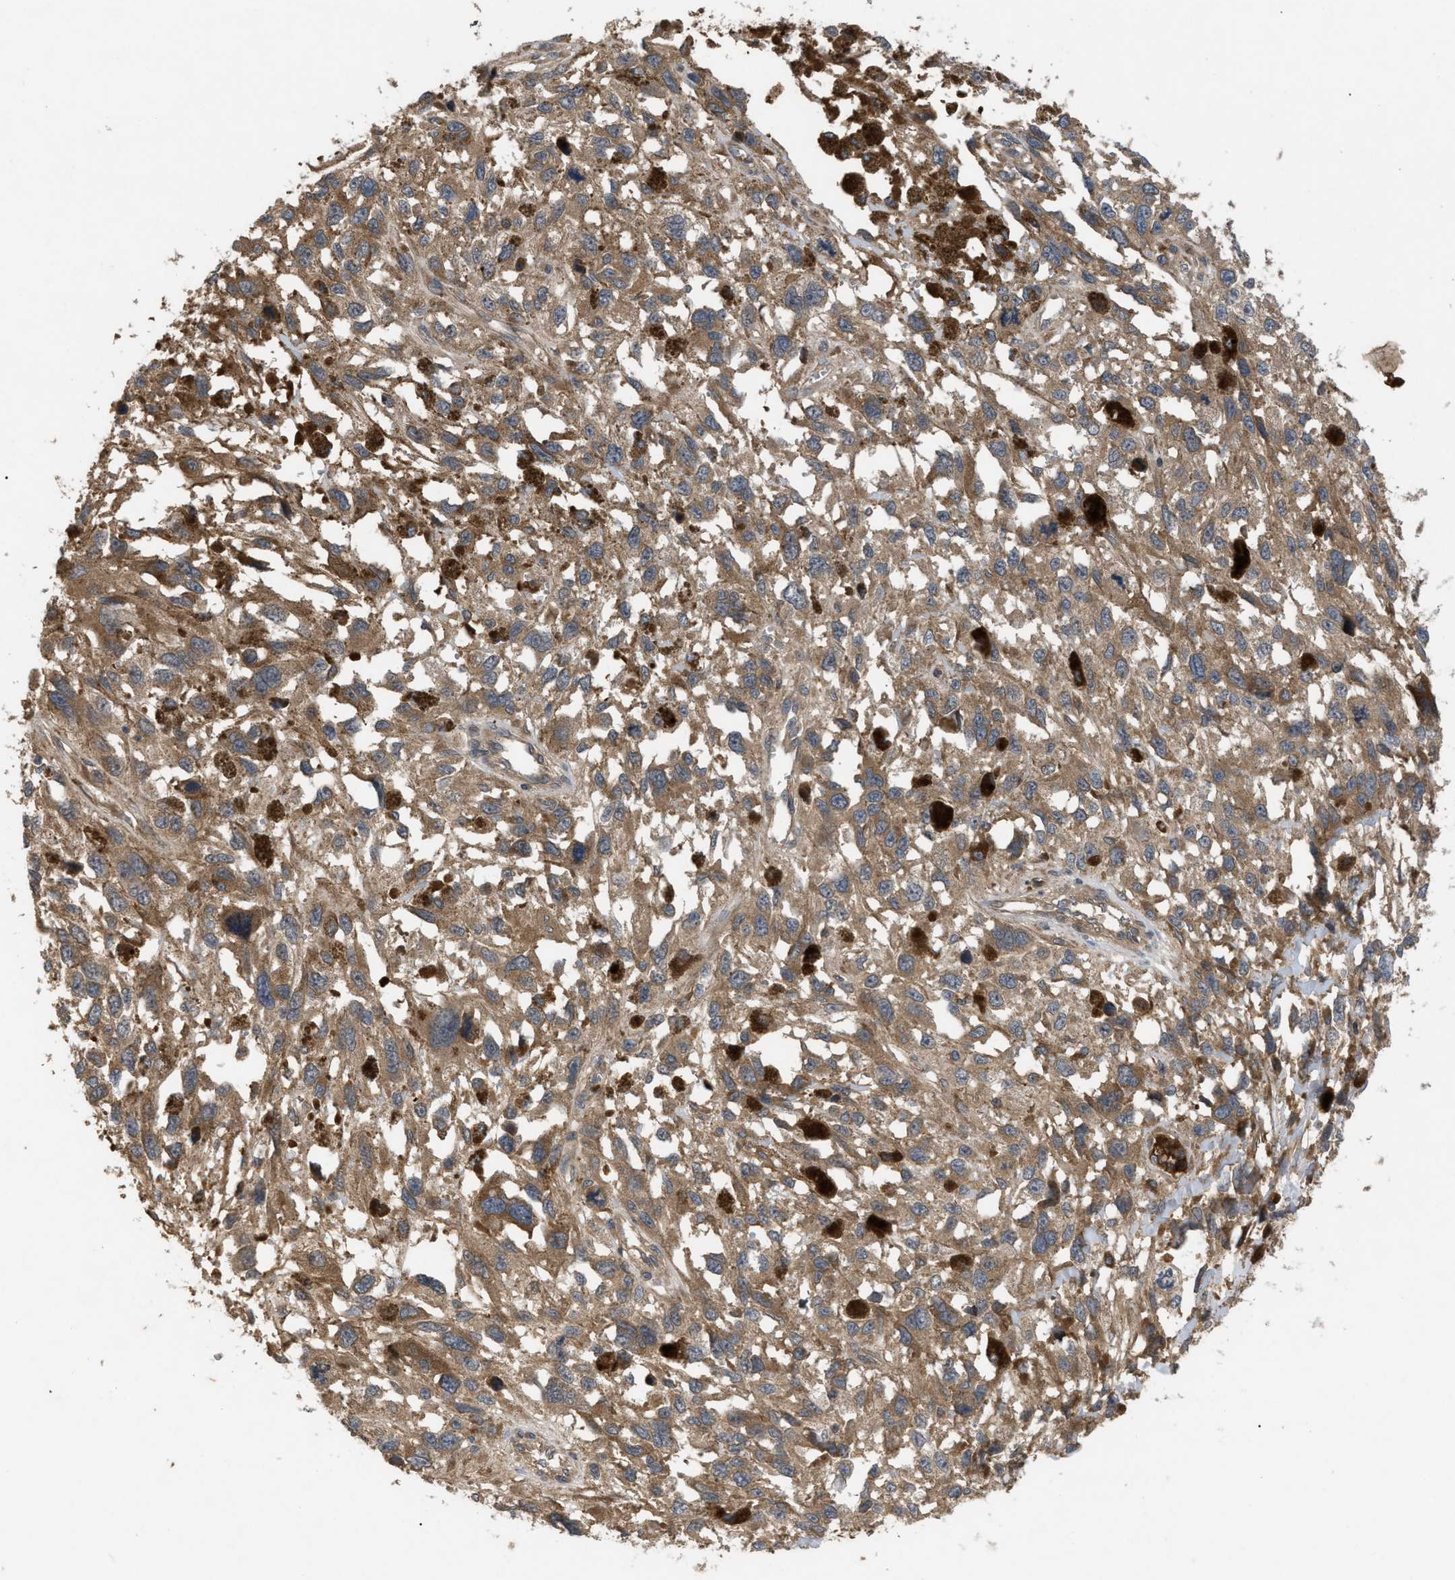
{"staining": {"intensity": "moderate", "quantity": ">75%", "location": "cytoplasmic/membranous"}, "tissue": "melanoma", "cell_type": "Tumor cells", "image_type": "cancer", "snomed": [{"axis": "morphology", "description": "Malignant melanoma, Metastatic site"}, {"axis": "topography", "description": "Lymph node"}], "caption": "IHC image of human malignant melanoma (metastatic site) stained for a protein (brown), which exhibits medium levels of moderate cytoplasmic/membranous expression in about >75% of tumor cells.", "gene": "RAB2A", "patient": {"sex": "male", "age": 59}}